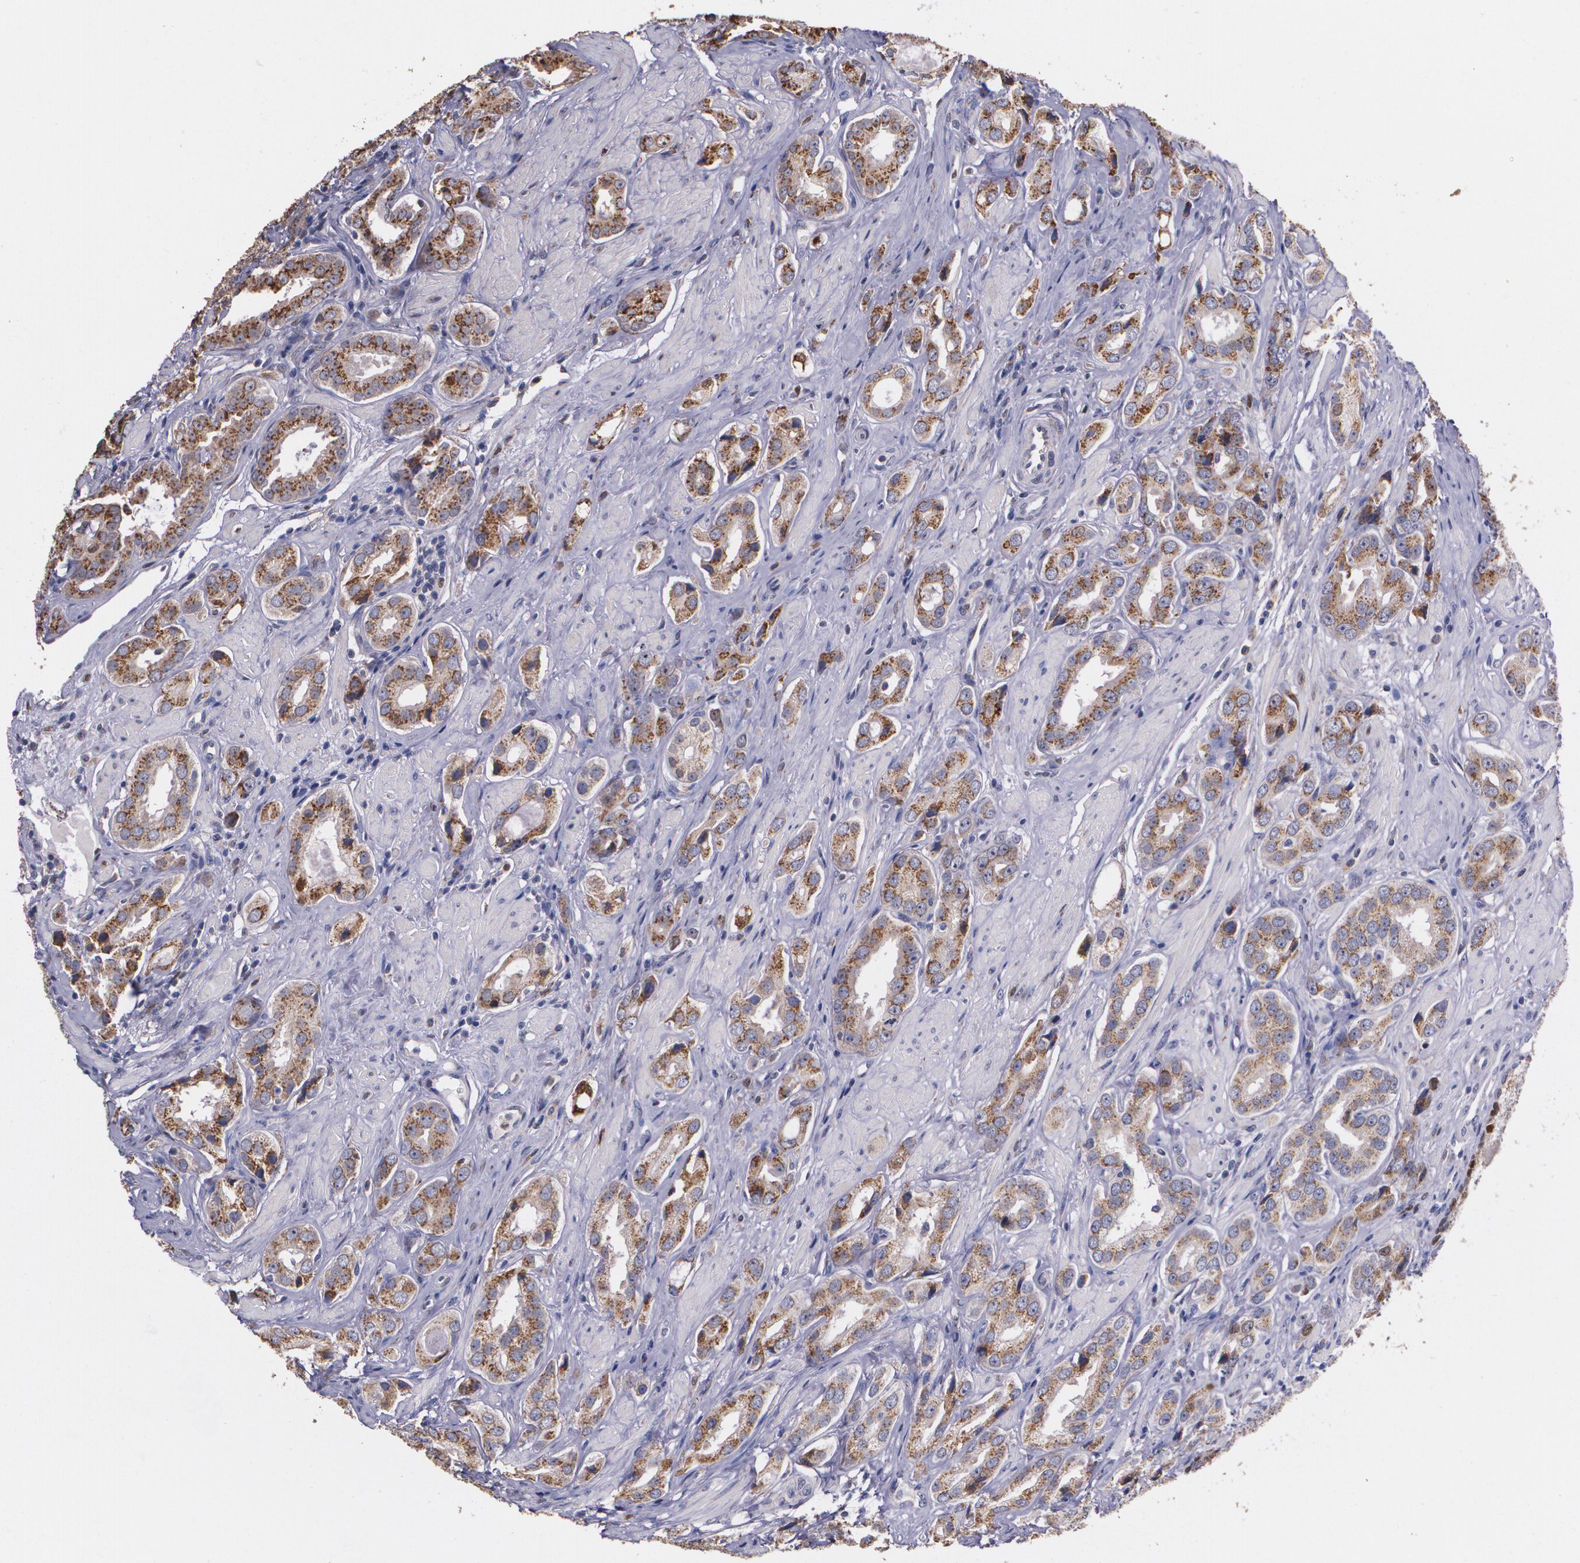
{"staining": {"intensity": "moderate", "quantity": ">75%", "location": "cytoplasmic/membranous"}, "tissue": "prostate cancer", "cell_type": "Tumor cells", "image_type": "cancer", "snomed": [{"axis": "morphology", "description": "Adenocarcinoma, Medium grade"}, {"axis": "topography", "description": "Prostate"}], "caption": "Immunohistochemical staining of human prostate medium-grade adenocarcinoma reveals moderate cytoplasmic/membranous protein positivity in about >75% of tumor cells. The protein is stained brown, and the nuclei are stained in blue (DAB (3,3'-diaminobenzidine) IHC with brightfield microscopy, high magnification).", "gene": "ATF3", "patient": {"sex": "male", "age": 53}}